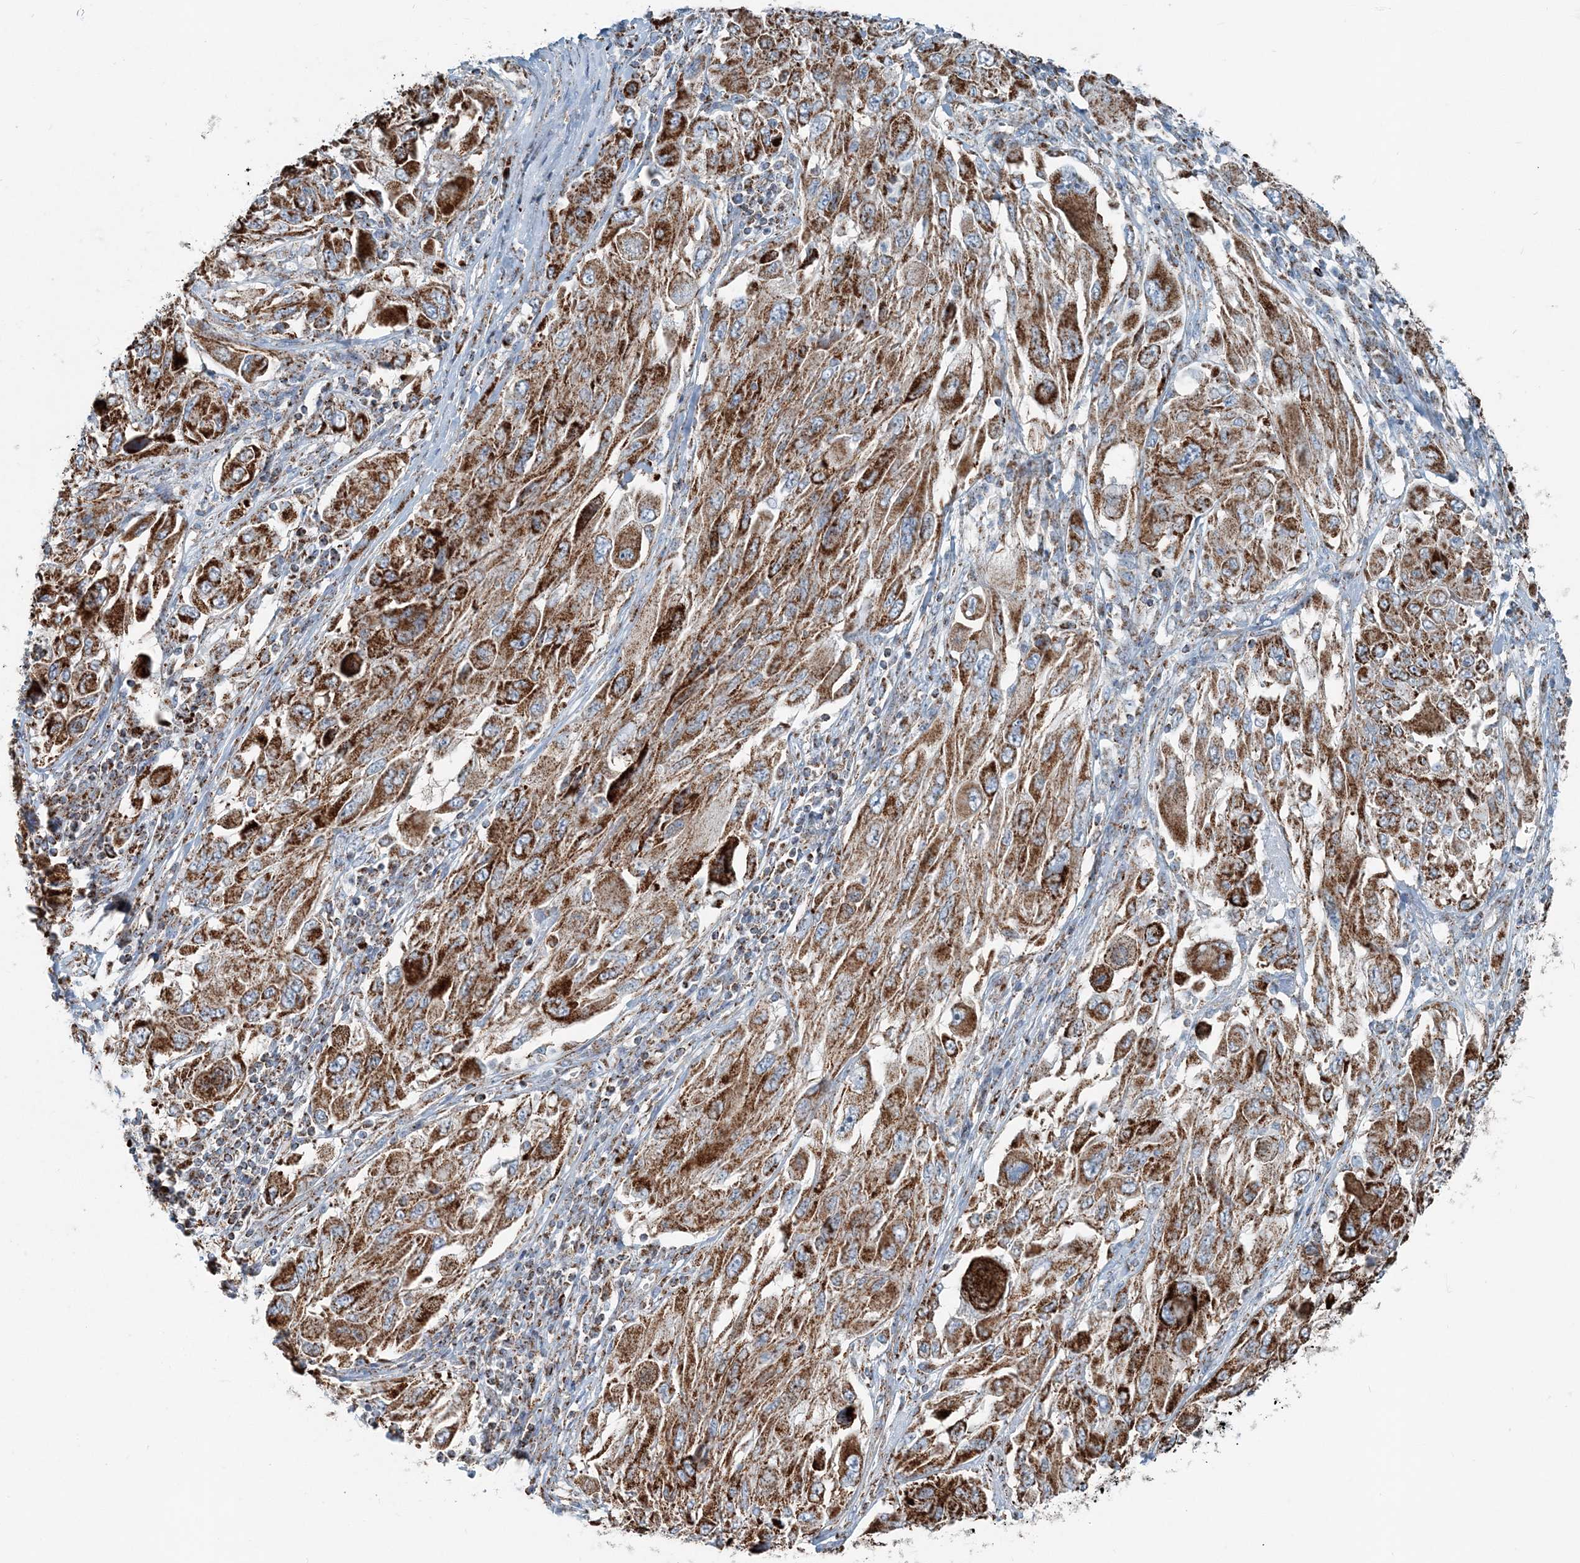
{"staining": {"intensity": "strong", "quantity": ">75%", "location": "cytoplasmic/membranous"}, "tissue": "melanoma", "cell_type": "Tumor cells", "image_type": "cancer", "snomed": [{"axis": "morphology", "description": "Malignant melanoma, NOS"}, {"axis": "topography", "description": "Skin"}], "caption": "Immunohistochemistry (IHC) photomicrograph of neoplastic tissue: malignant melanoma stained using immunohistochemistry displays high levels of strong protein expression localized specifically in the cytoplasmic/membranous of tumor cells, appearing as a cytoplasmic/membranous brown color.", "gene": "INTU", "patient": {"sex": "female", "age": 91}}